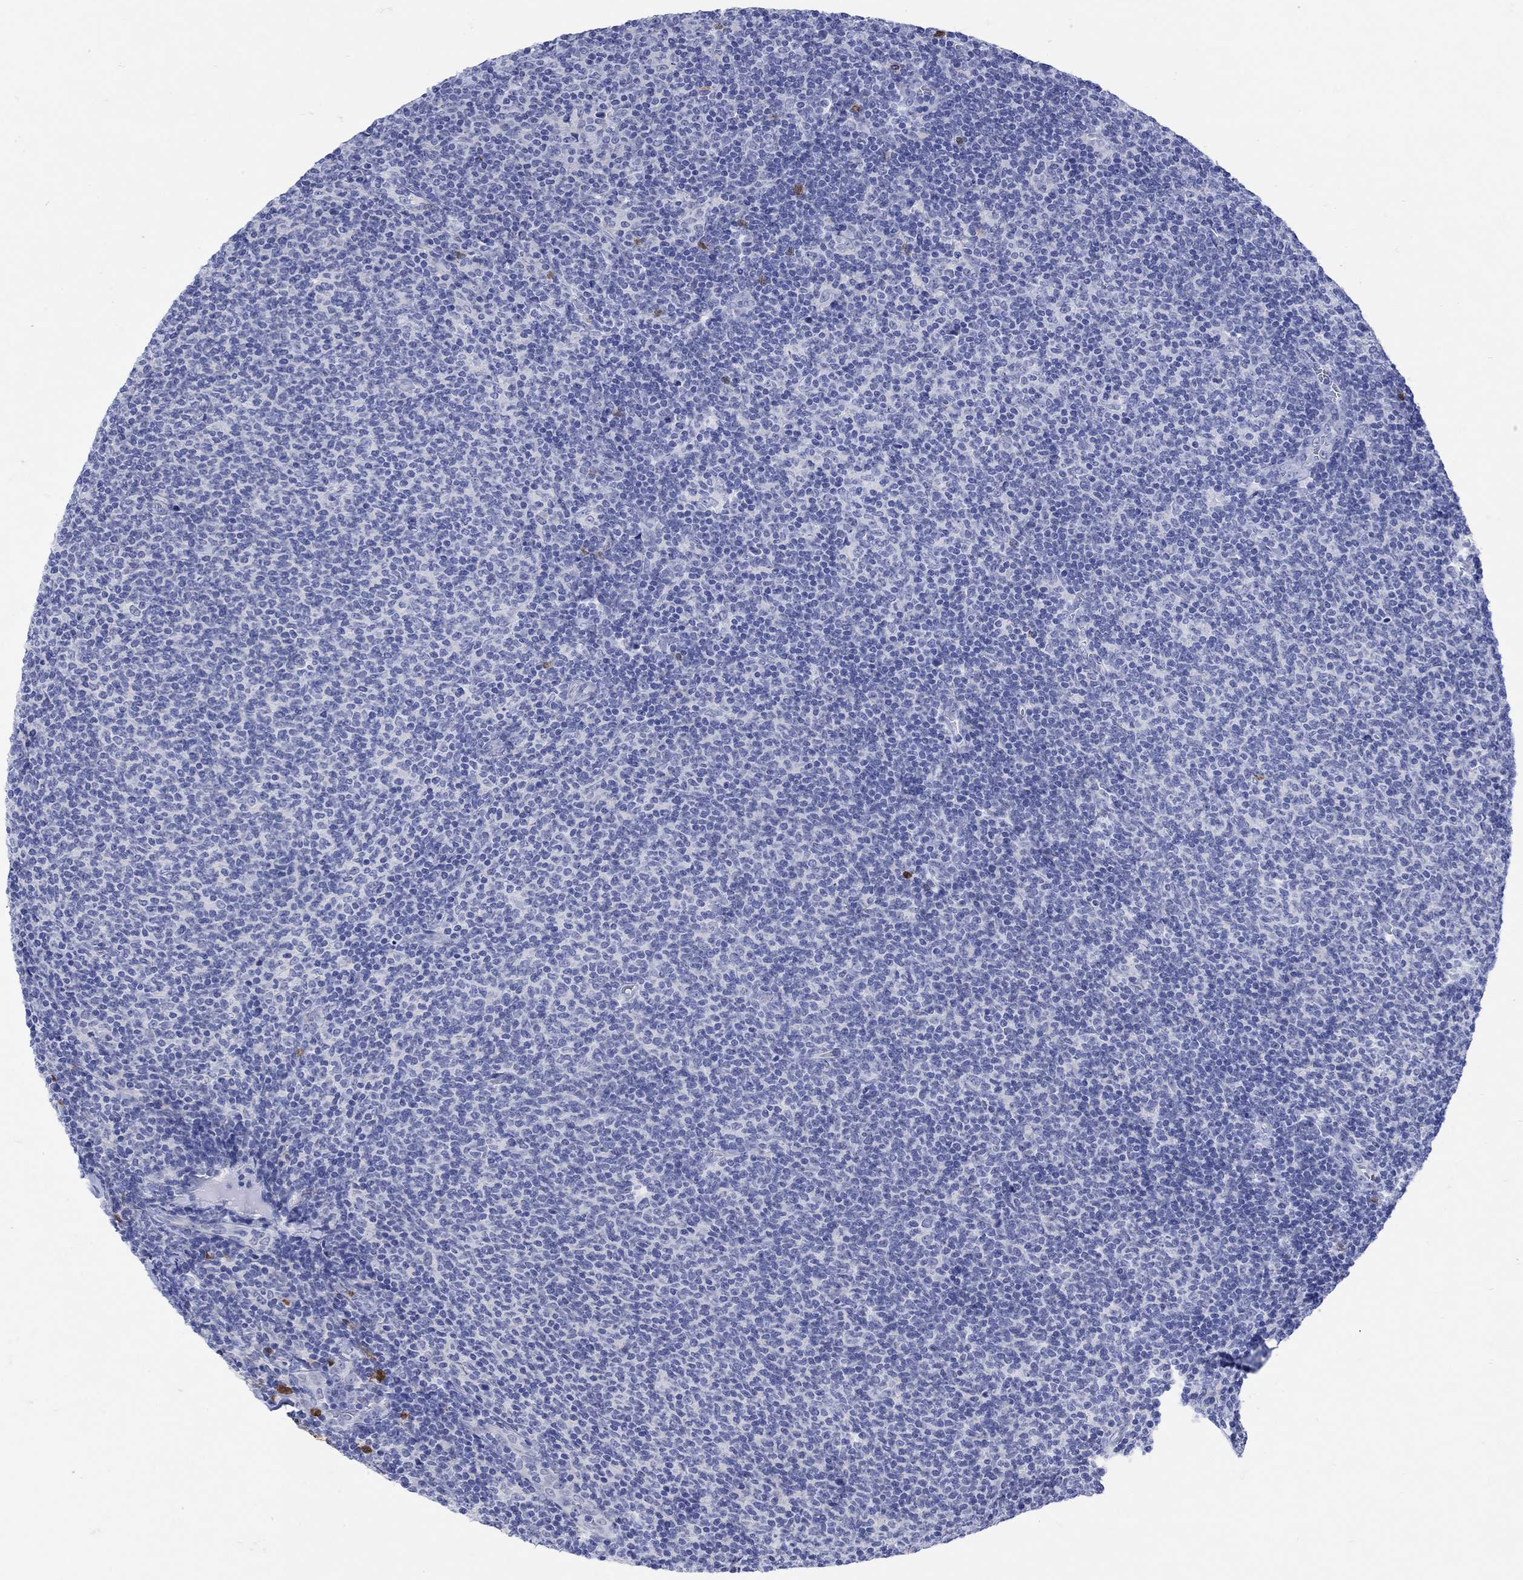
{"staining": {"intensity": "negative", "quantity": "none", "location": "none"}, "tissue": "lymphoma", "cell_type": "Tumor cells", "image_type": "cancer", "snomed": [{"axis": "morphology", "description": "Malignant lymphoma, non-Hodgkin's type, Low grade"}, {"axis": "topography", "description": "Lymph node"}], "caption": "Tumor cells show no significant positivity in low-grade malignant lymphoma, non-Hodgkin's type. Nuclei are stained in blue.", "gene": "LINGO3", "patient": {"sex": "male", "age": 52}}